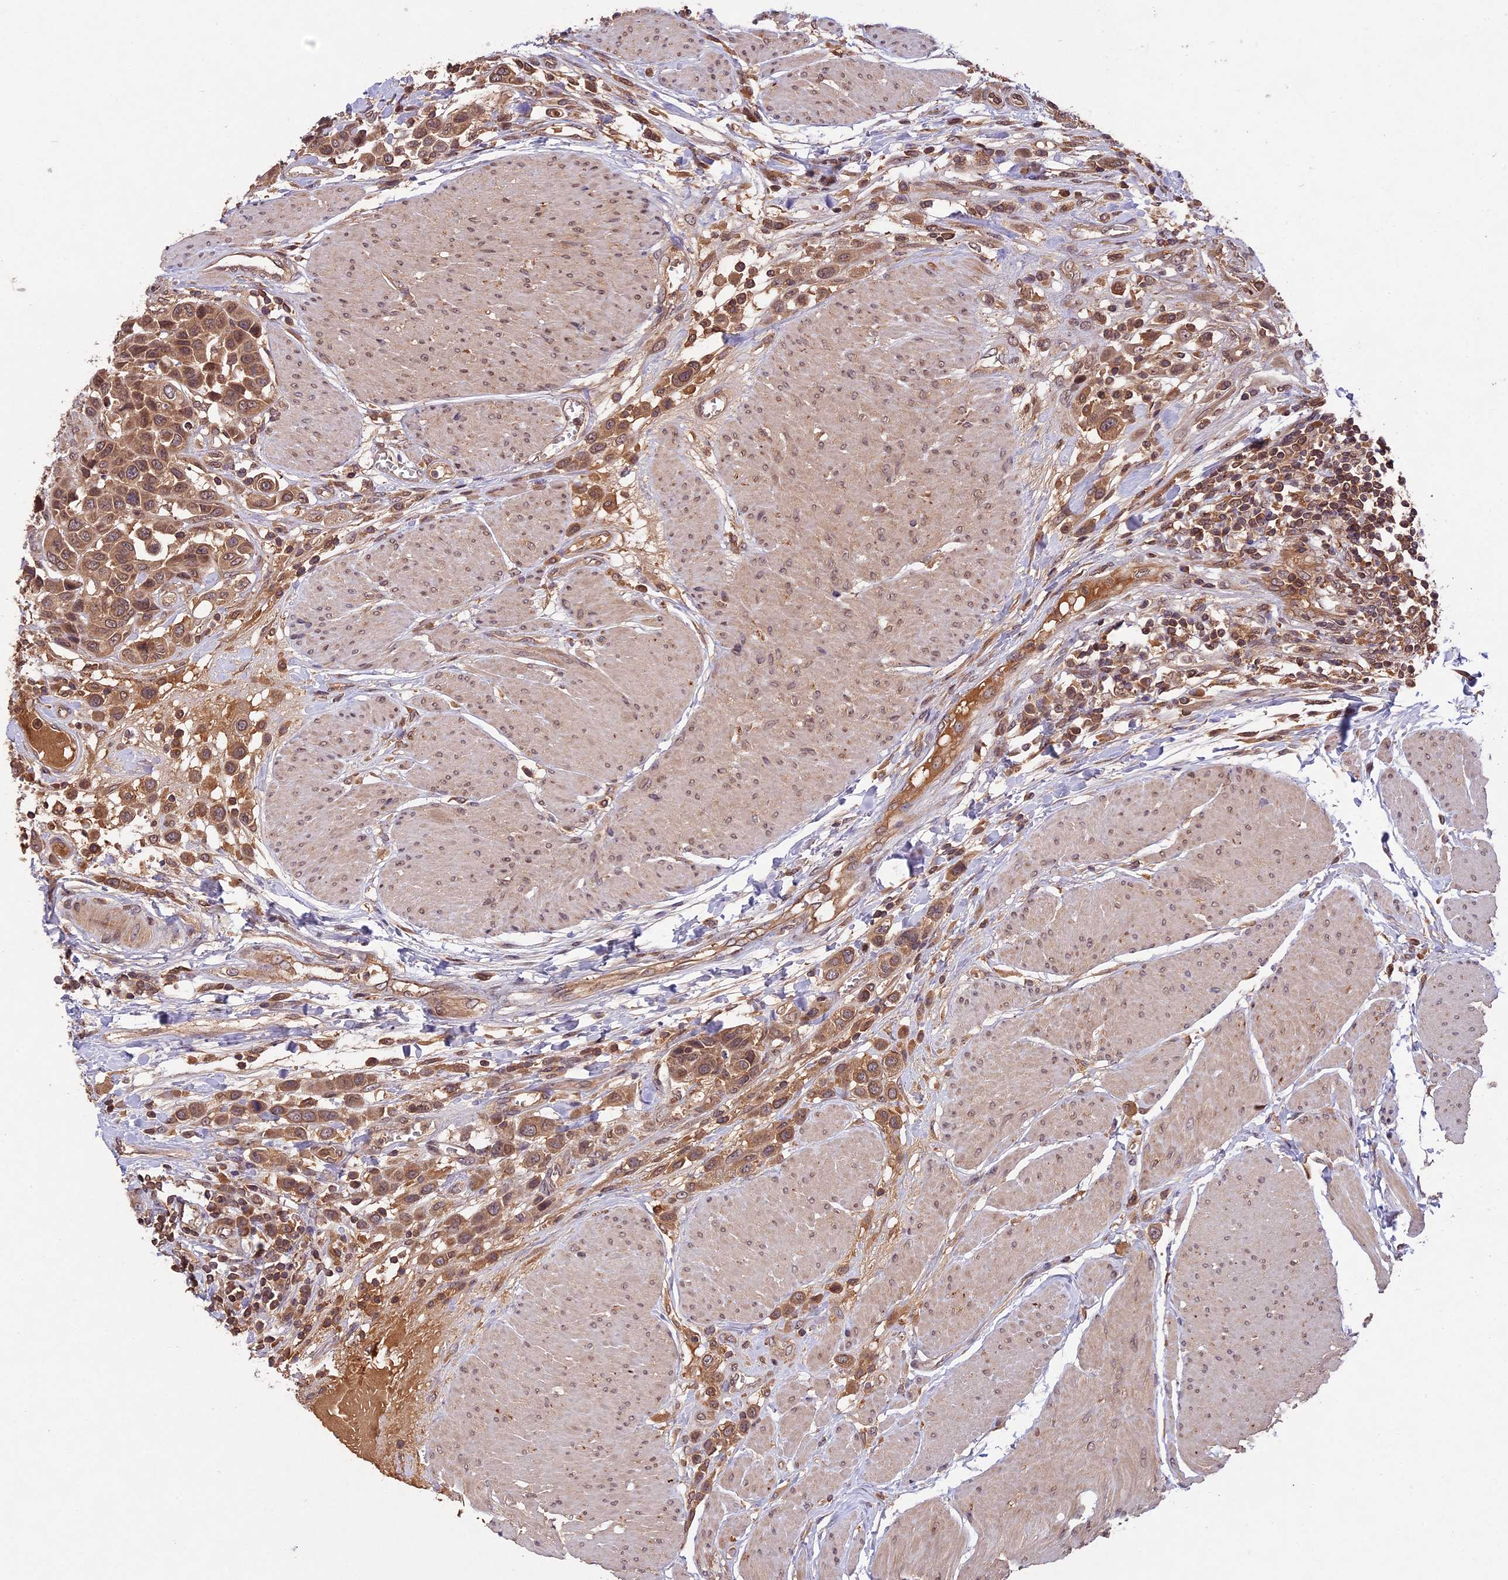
{"staining": {"intensity": "moderate", "quantity": ">75%", "location": "cytoplasmic/membranous"}, "tissue": "urothelial cancer", "cell_type": "Tumor cells", "image_type": "cancer", "snomed": [{"axis": "morphology", "description": "Urothelial carcinoma, High grade"}, {"axis": "topography", "description": "Urinary bladder"}], "caption": "IHC (DAB) staining of urothelial cancer exhibits moderate cytoplasmic/membranous protein expression in about >75% of tumor cells.", "gene": "CHAC1", "patient": {"sex": "male", "age": 50}}